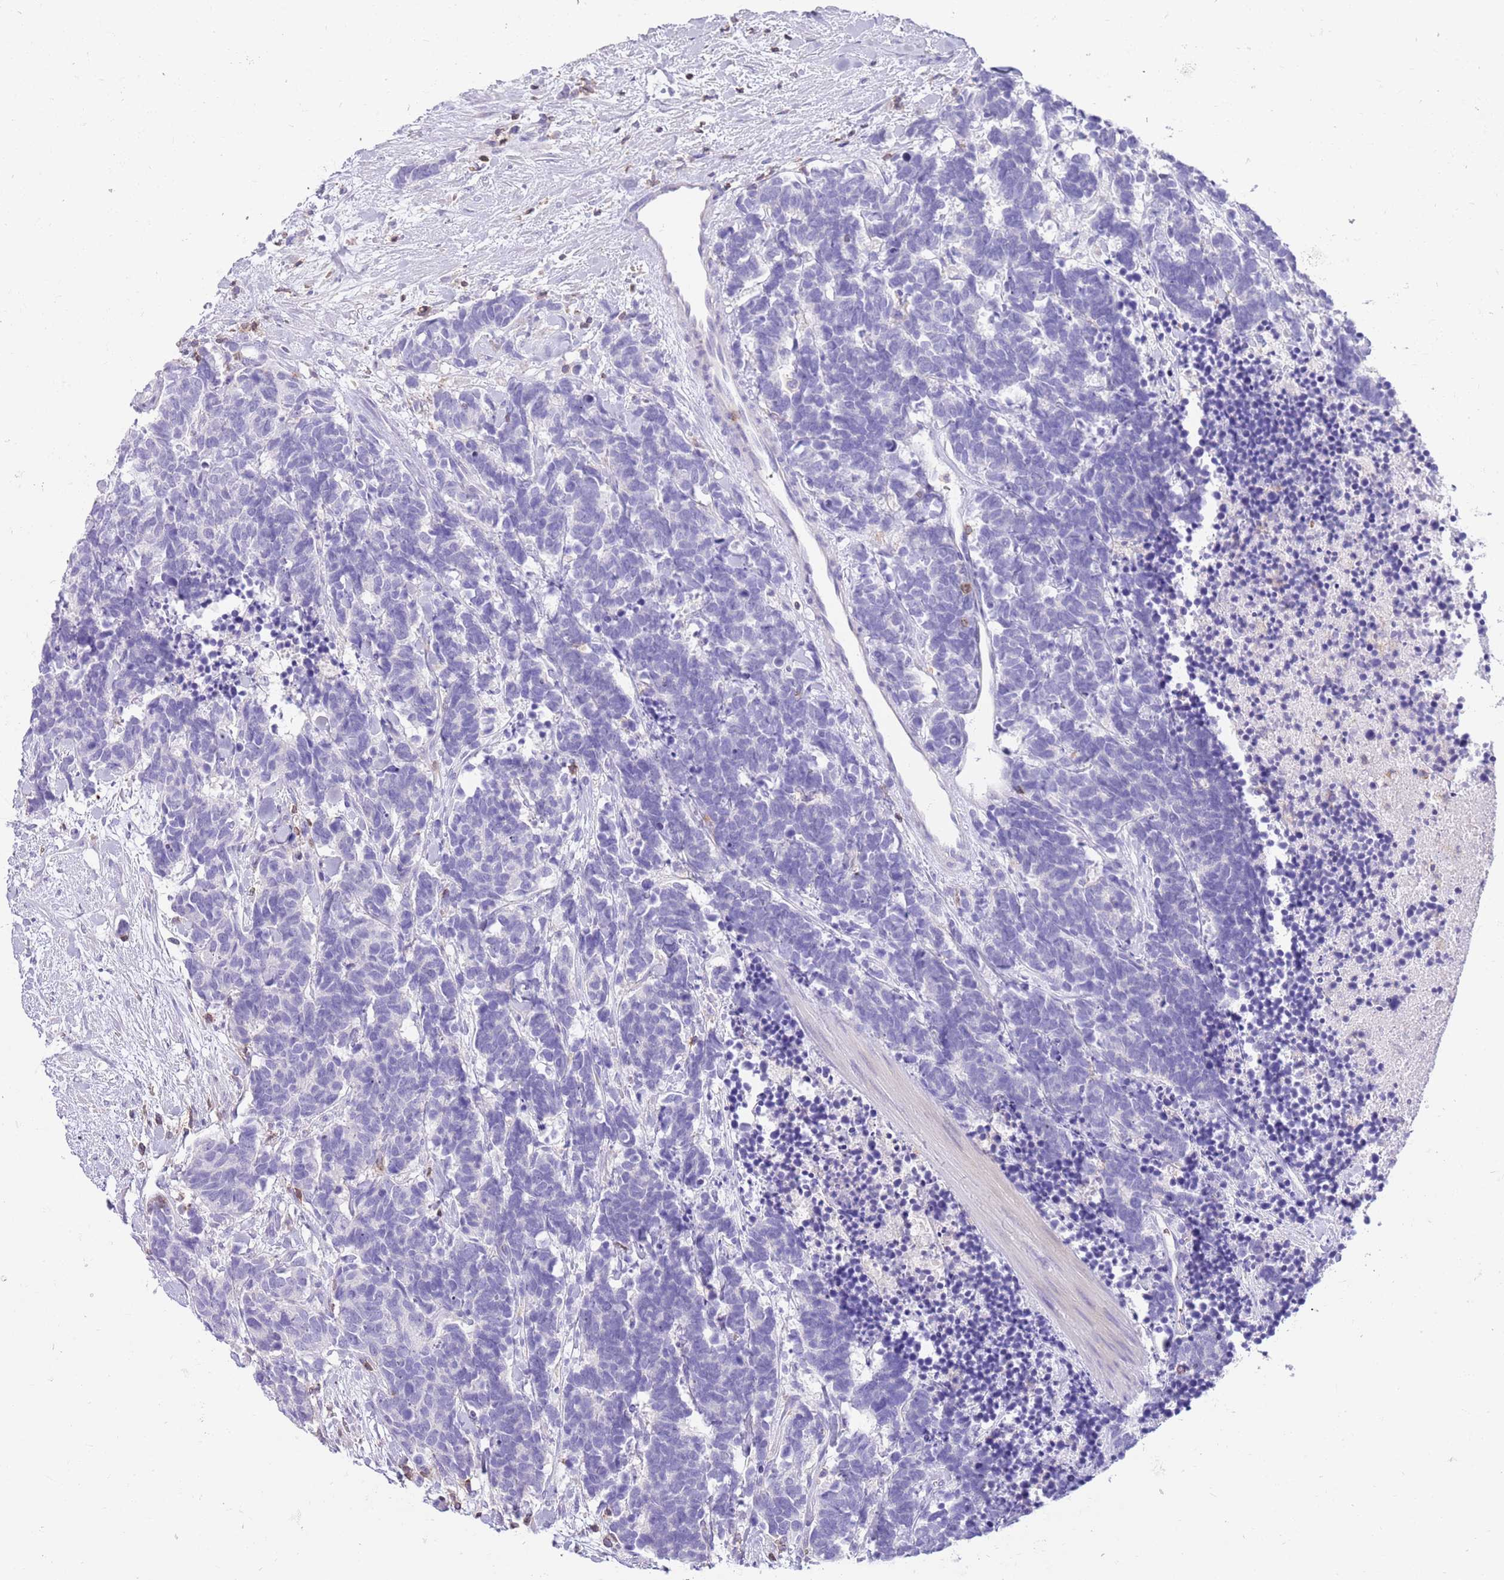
{"staining": {"intensity": "negative", "quantity": "none", "location": "none"}, "tissue": "carcinoid", "cell_type": "Tumor cells", "image_type": "cancer", "snomed": [{"axis": "morphology", "description": "Carcinoma, NOS"}, {"axis": "morphology", "description": "Carcinoid, malignant, NOS"}, {"axis": "topography", "description": "Prostate"}], "caption": "An IHC micrograph of malignant carcinoid is shown. There is no staining in tumor cells of malignant carcinoid.", "gene": "OR4Q3", "patient": {"sex": "male", "age": 57}}